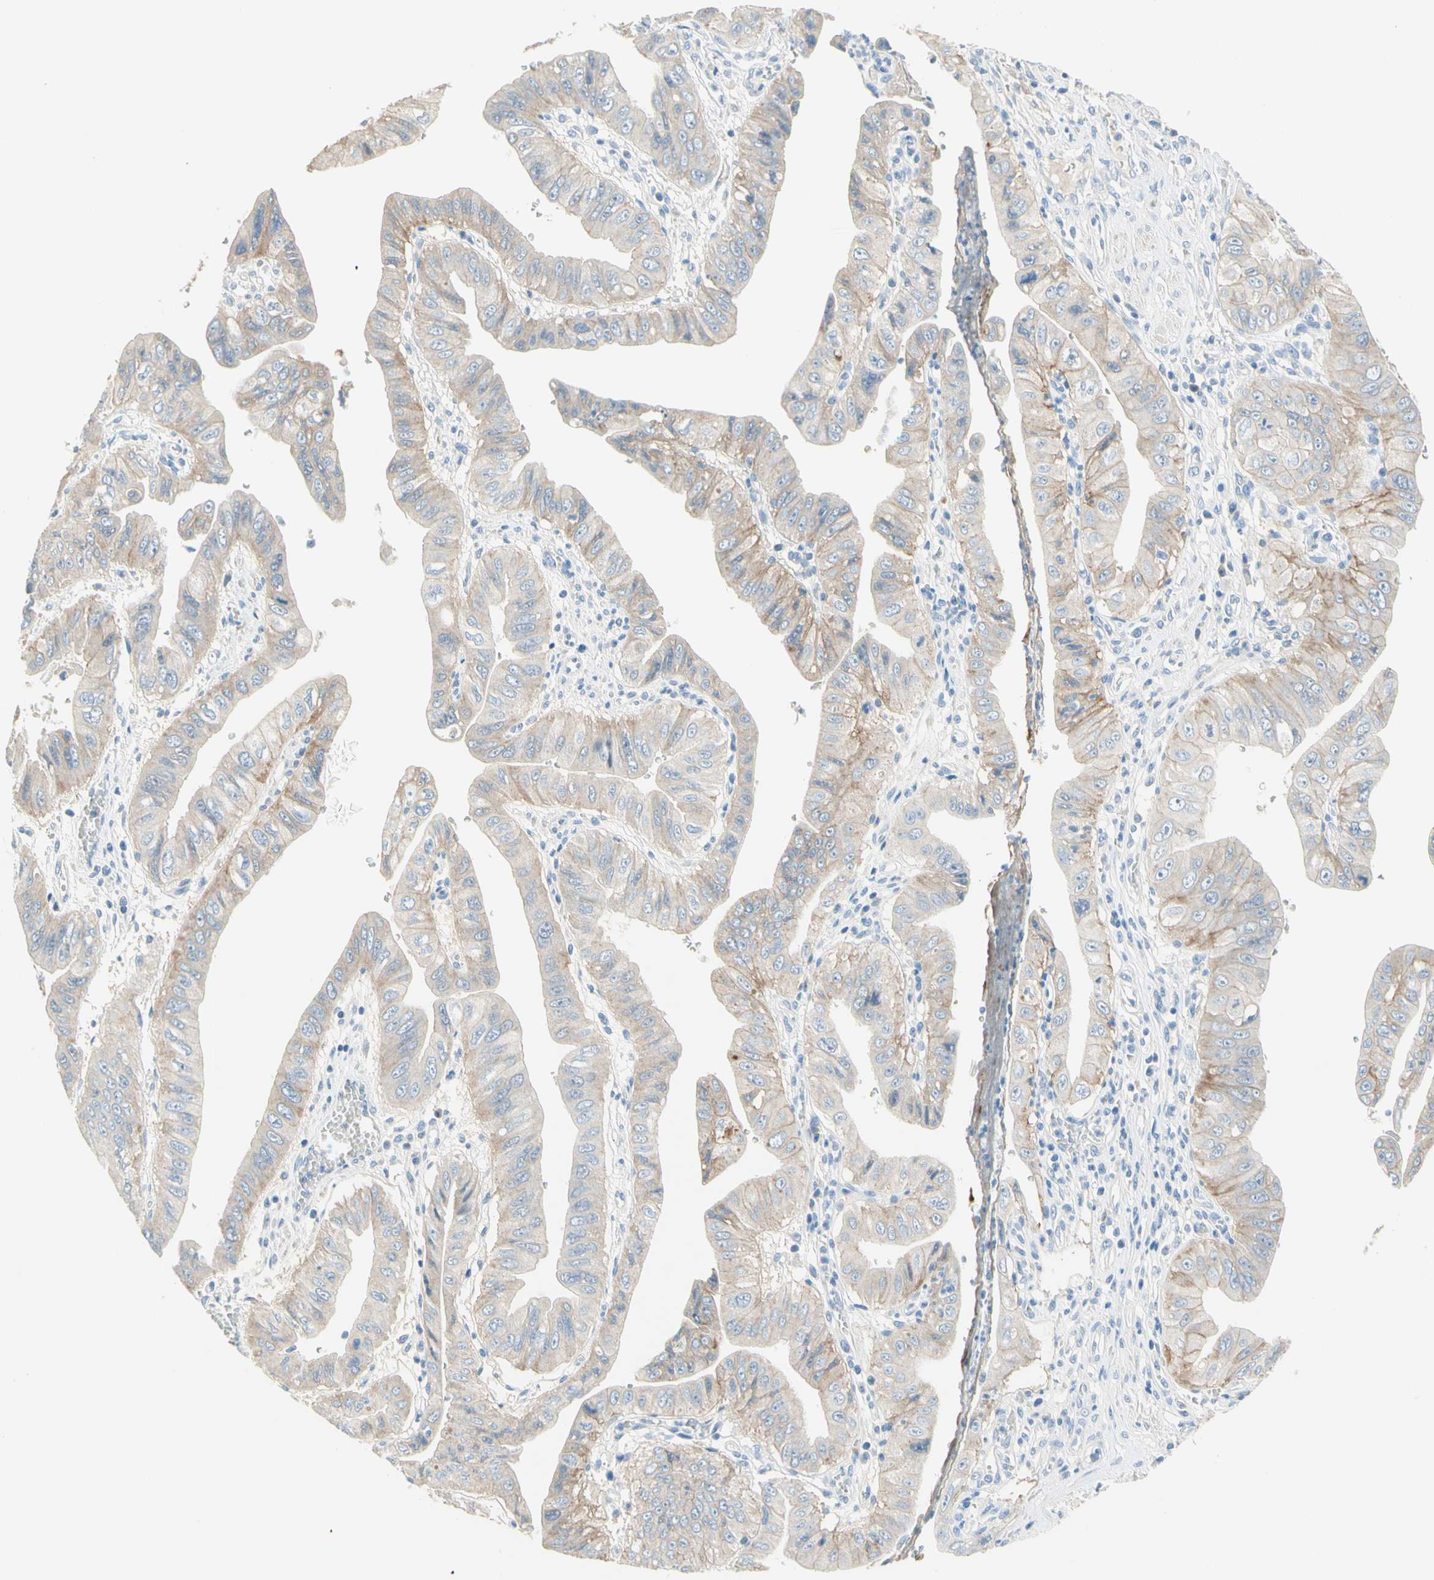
{"staining": {"intensity": "weak", "quantity": ">75%", "location": "cytoplasmic/membranous"}, "tissue": "pancreatic cancer", "cell_type": "Tumor cells", "image_type": "cancer", "snomed": [{"axis": "morphology", "description": "Normal tissue, NOS"}, {"axis": "topography", "description": "Lymph node"}], "caption": "A photomicrograph showing weak cytoplasmic/membranous staining in approximately >75% of tumor cells in pancreatic cancer, as visualized by brown immunohistochemical staining.", "gene": "NECTIN4", "patient": {"sex": "male", "age": 50}}